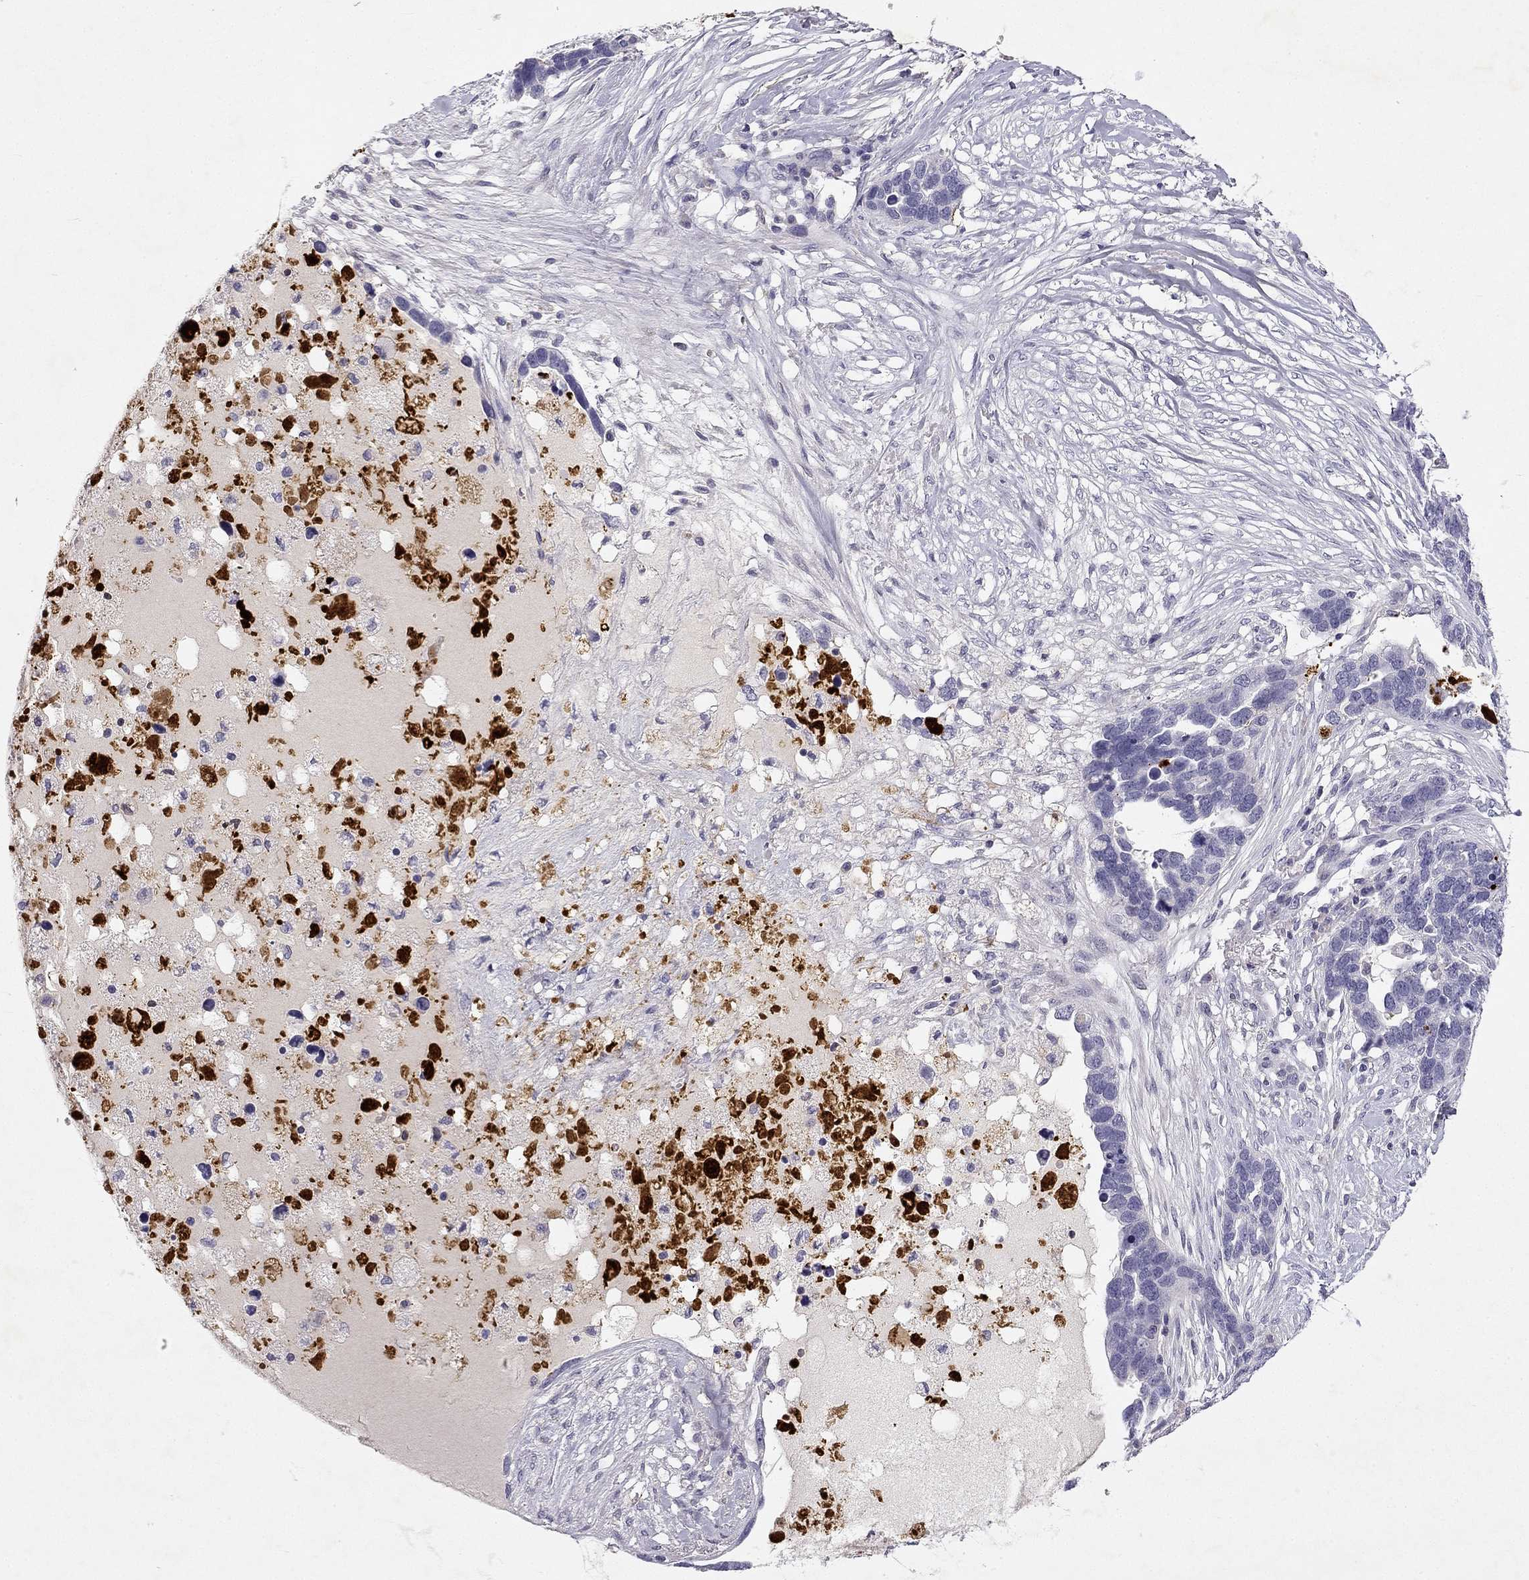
{"staining": {"intensity": "negative", "quantity": "none", "location": "none"}, "tissue": "ovarian cancer", "cell_type": "Tumor cells", "image_type": "cancer", "snomed": [{"axis": "morphology", "description": "Cystadenocarcinoma, serous, NOS"}, {"axis": "topography", "description": "Ovary"}], "caption": "DAB immunohistochemical staining of serous cystadenocarcinoma (ovarian) shows no significant staining in tumor cells.", "gene": "SLC6A4", "patient": {"sex": "female", "age": 54}}